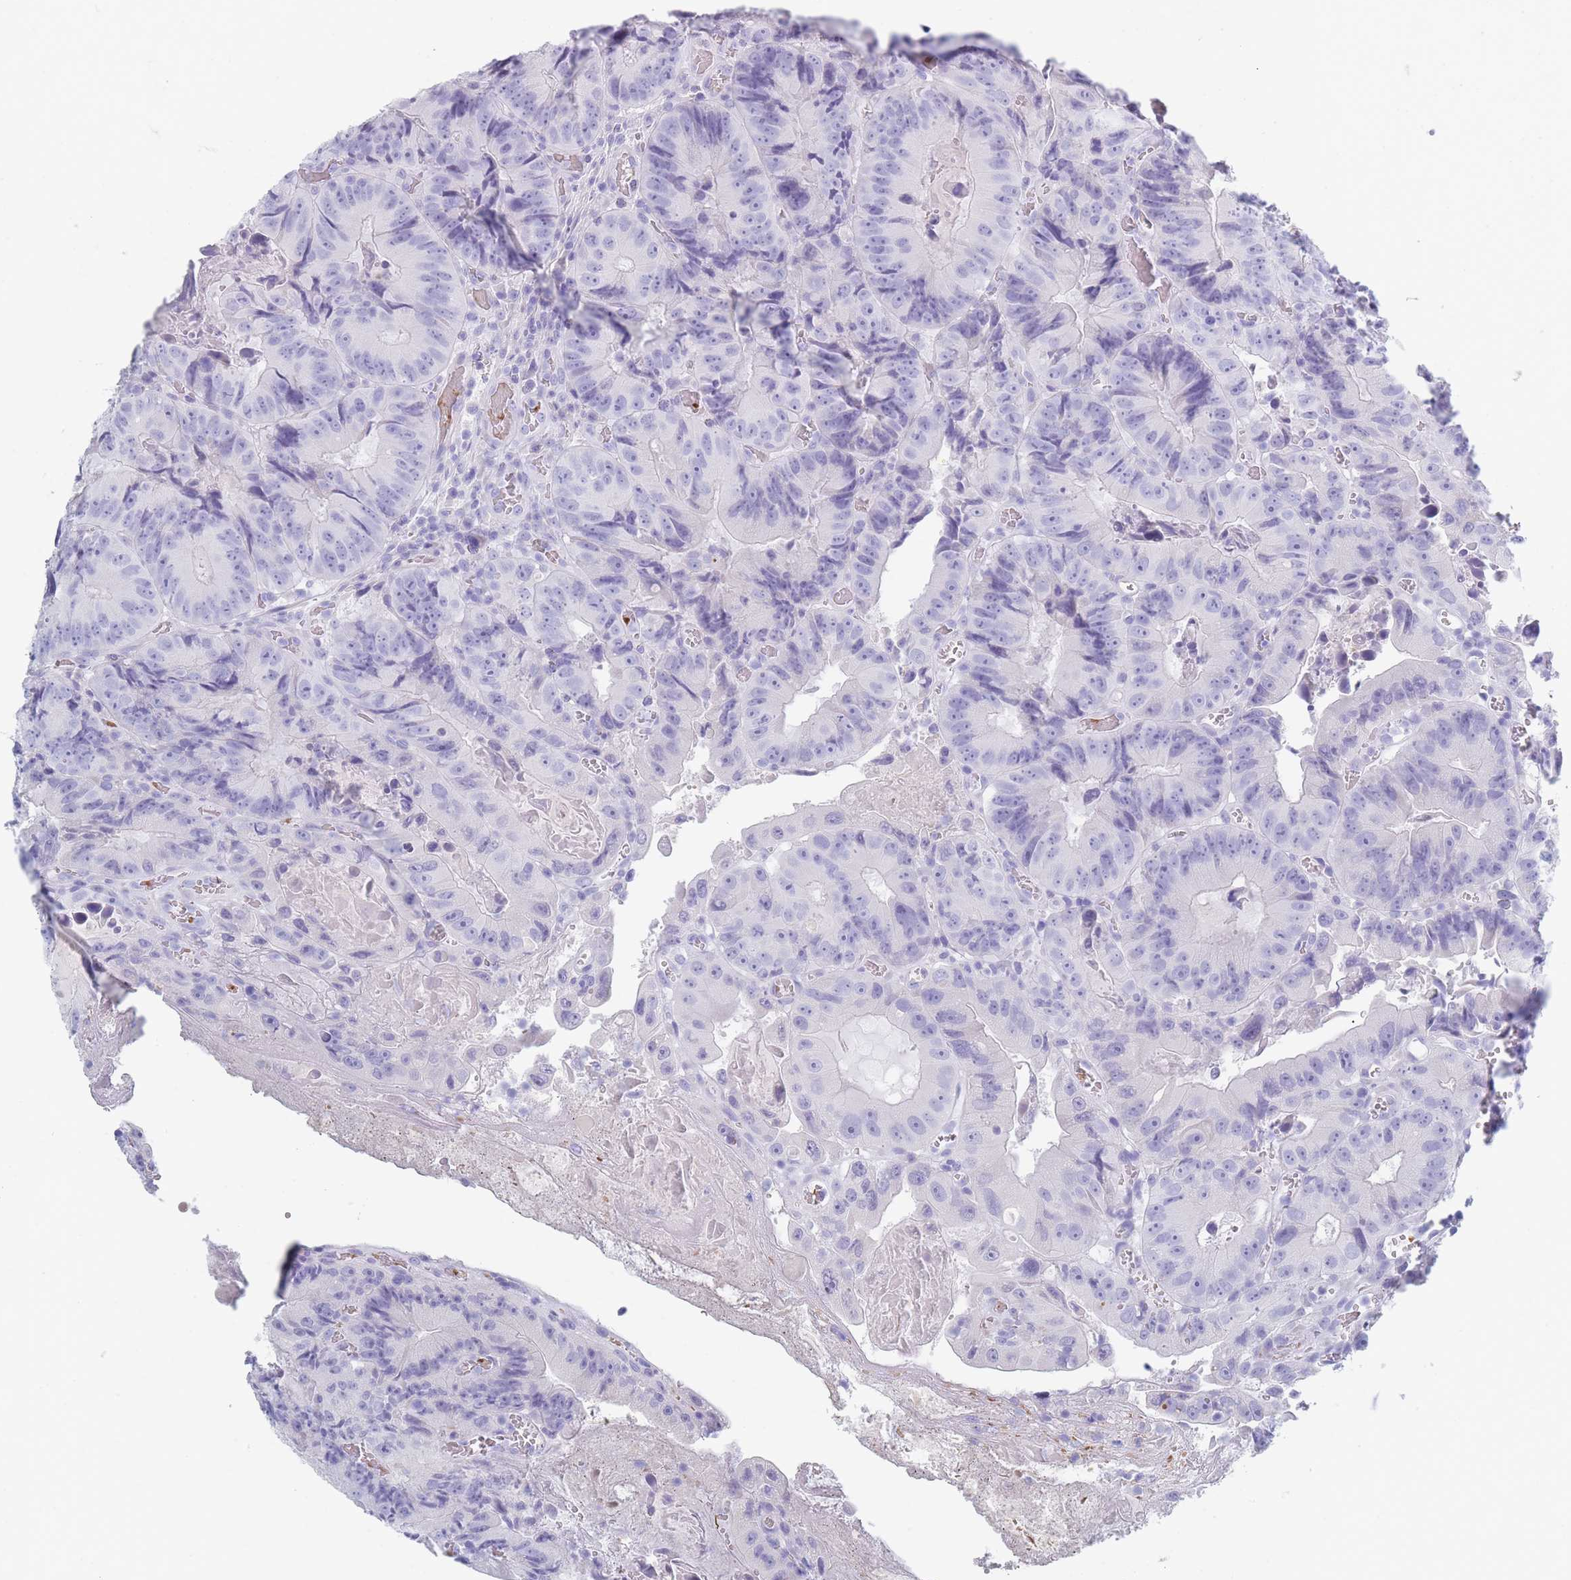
{"staining": {"intensity": "negative", "quantity": "none", "location": "none"}, "tissue": "colorectal cancer", "cell_type": "Tumor cells", "image_type": "cancer", "snomed": [{"axis": "morphology", "description": "Adenocarcinoma, NOS"}, {"axis": "topography", "description": "Colon"}], "caption": "This is an immunohistochemistry (IHC) photomicrograph of human colorectal adenocarcinoma. There is no staining in tumor cells.", "gene": "OR5D16", "patient": {"sex": "female", "age": 86}}